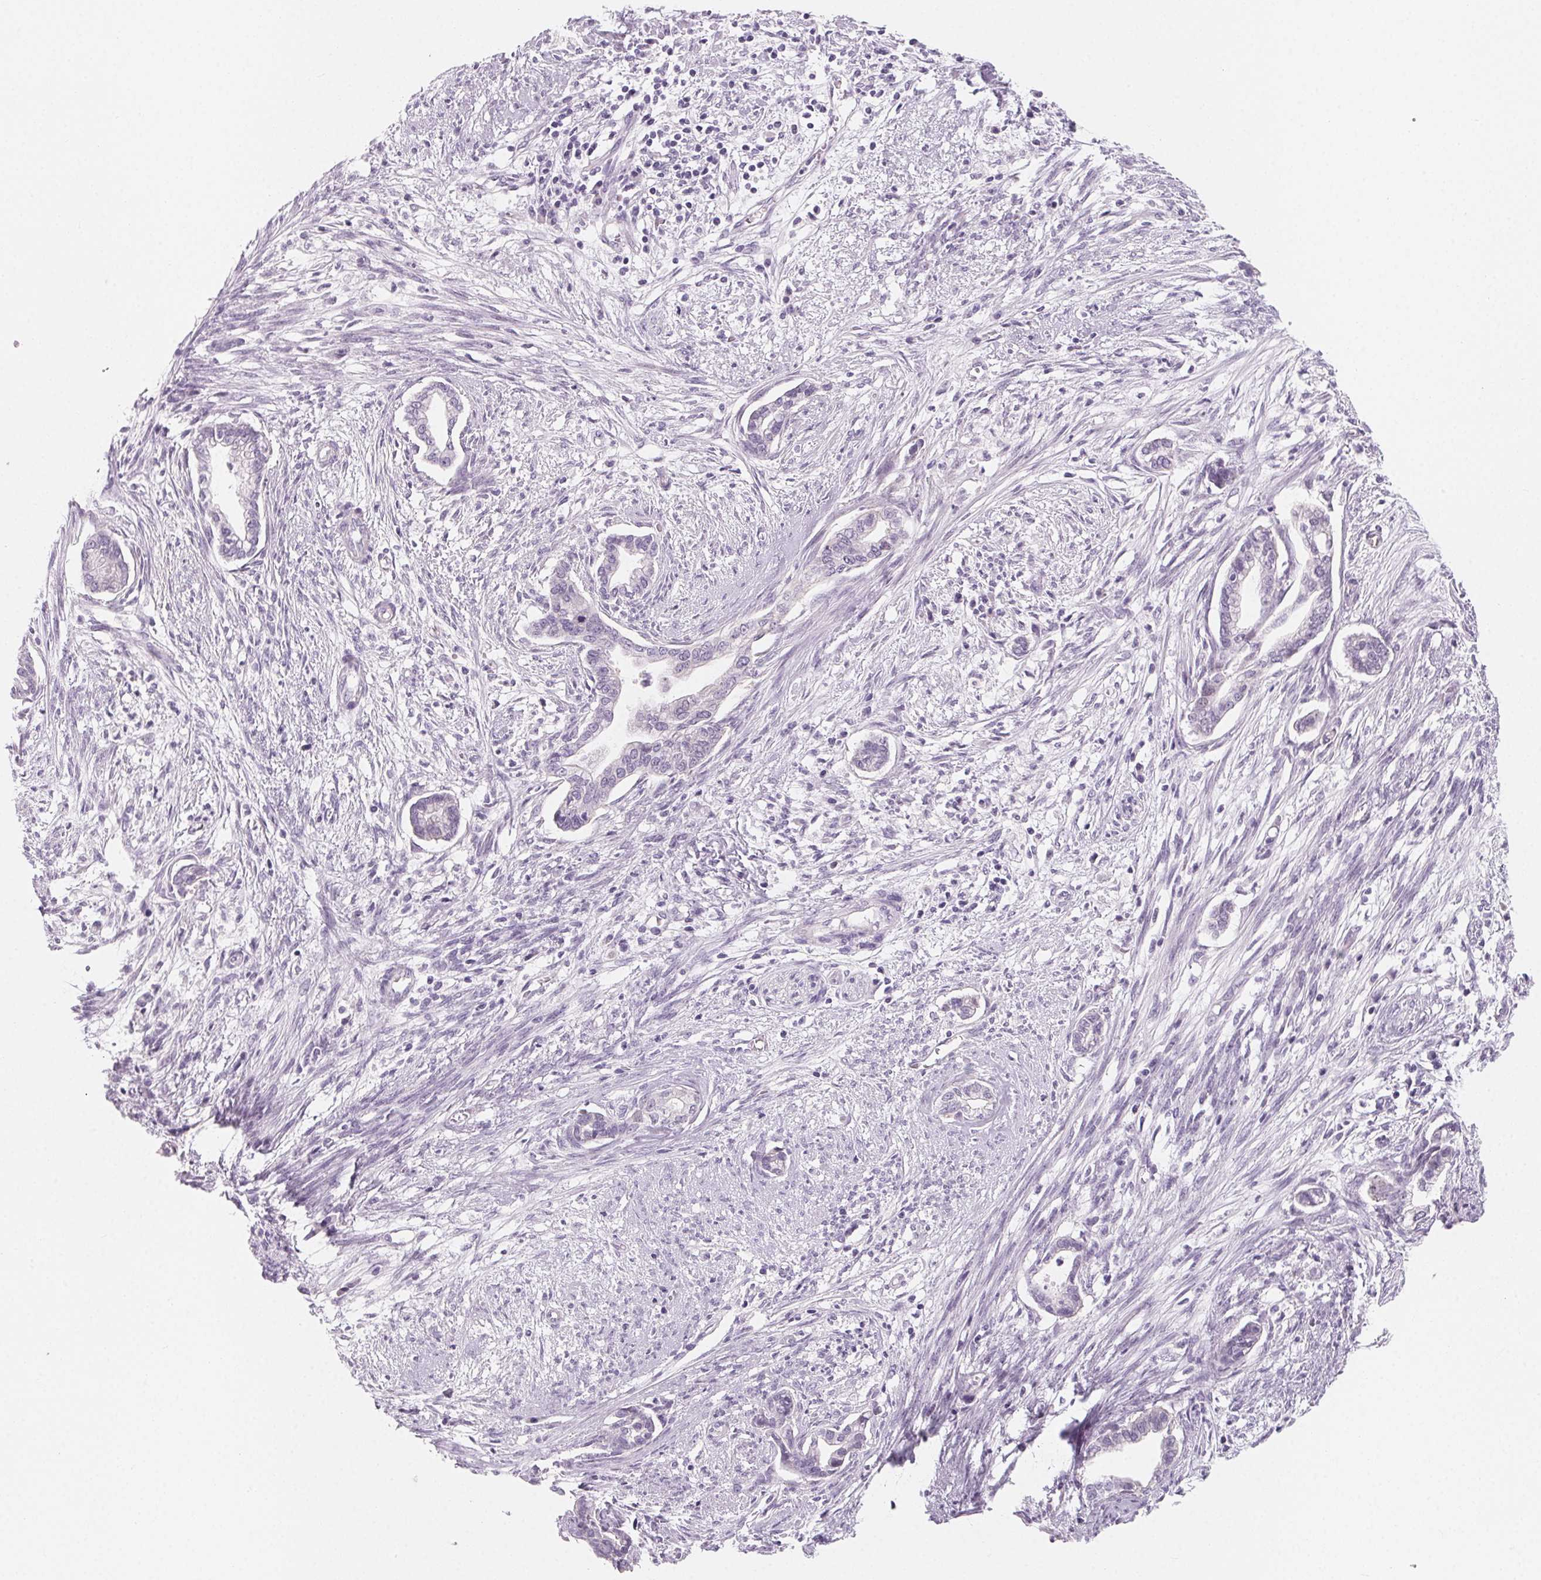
{"staining": {"intensity": "negative", "quantity": "none", "location": "none"}, "tissue": "cervical cancer", "cell_type": "Tumor cells", "image_type": "cancer", "snomed": [{"axis": "morphology", "description": "Adenocarcinoma, NOS"}, {"axis": "topography", "description": "Cervix"}], "caption": "Human cervical cancer stained for a protein using immunohistochemistry exhibits no staining in tumor cells.", "gene": "SH3GL2", "patient": {"sex": "female", "age": 62}}